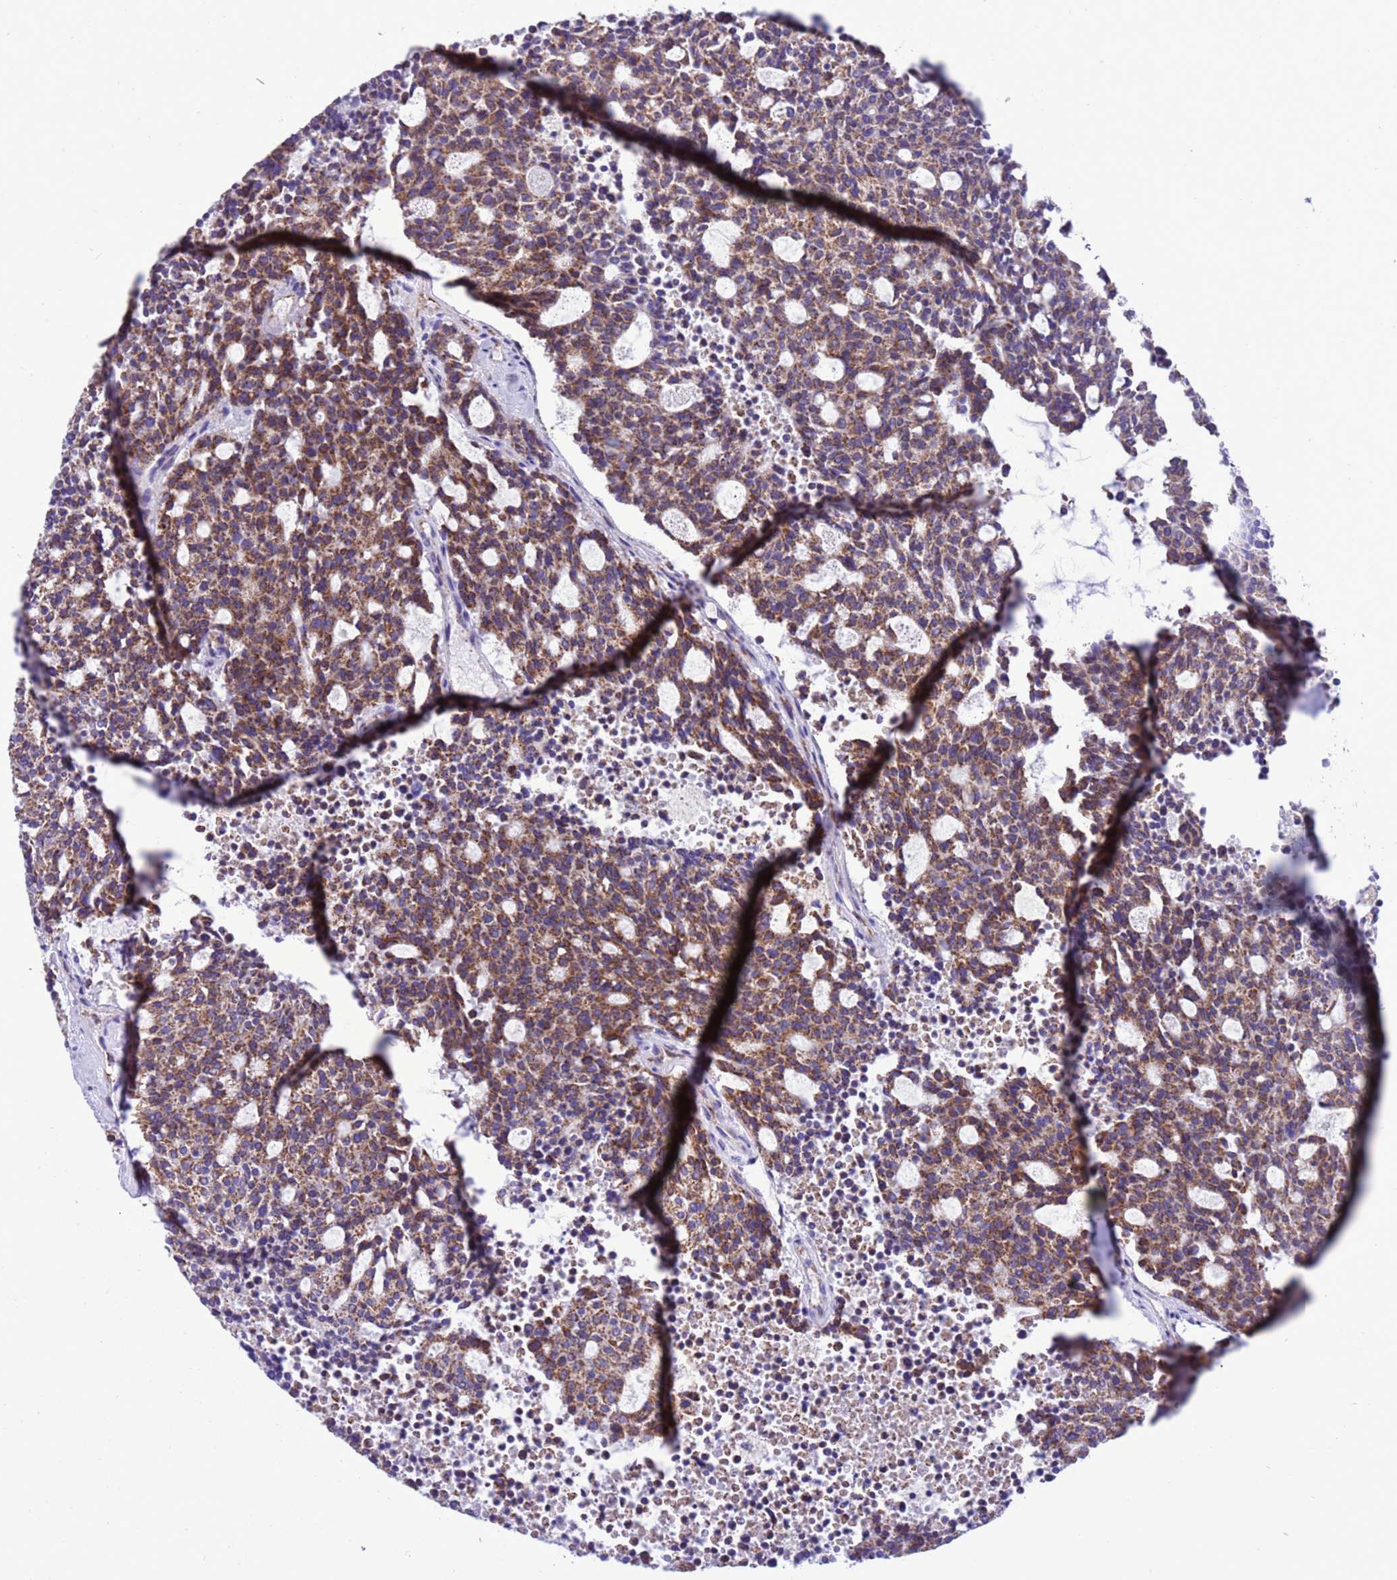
{"staining": {"intensity": "moderate", "quantity": ">75%", "location": "cytoplasmic/membranous"}, "tissue": "carcinoid", "cell_type": "Tumor cells", "image_type": "cancer", "snomed": [{"axis": "morphology", "description": "Carcinoid, malignant, NOS"}, {"axis": "topography", "description": "Pancreas"}], "caption": "High-power microscopy captured an IHC micrograph of carcinoid, revealing moderate cytoplasmic/membranous staining in approximately >75% of tumor cells. (DAB IHC, brown staining for protein, blue staining for nuclei).", "gene": "CCDC191", "patient": {"sex": "female", "age": 54}}